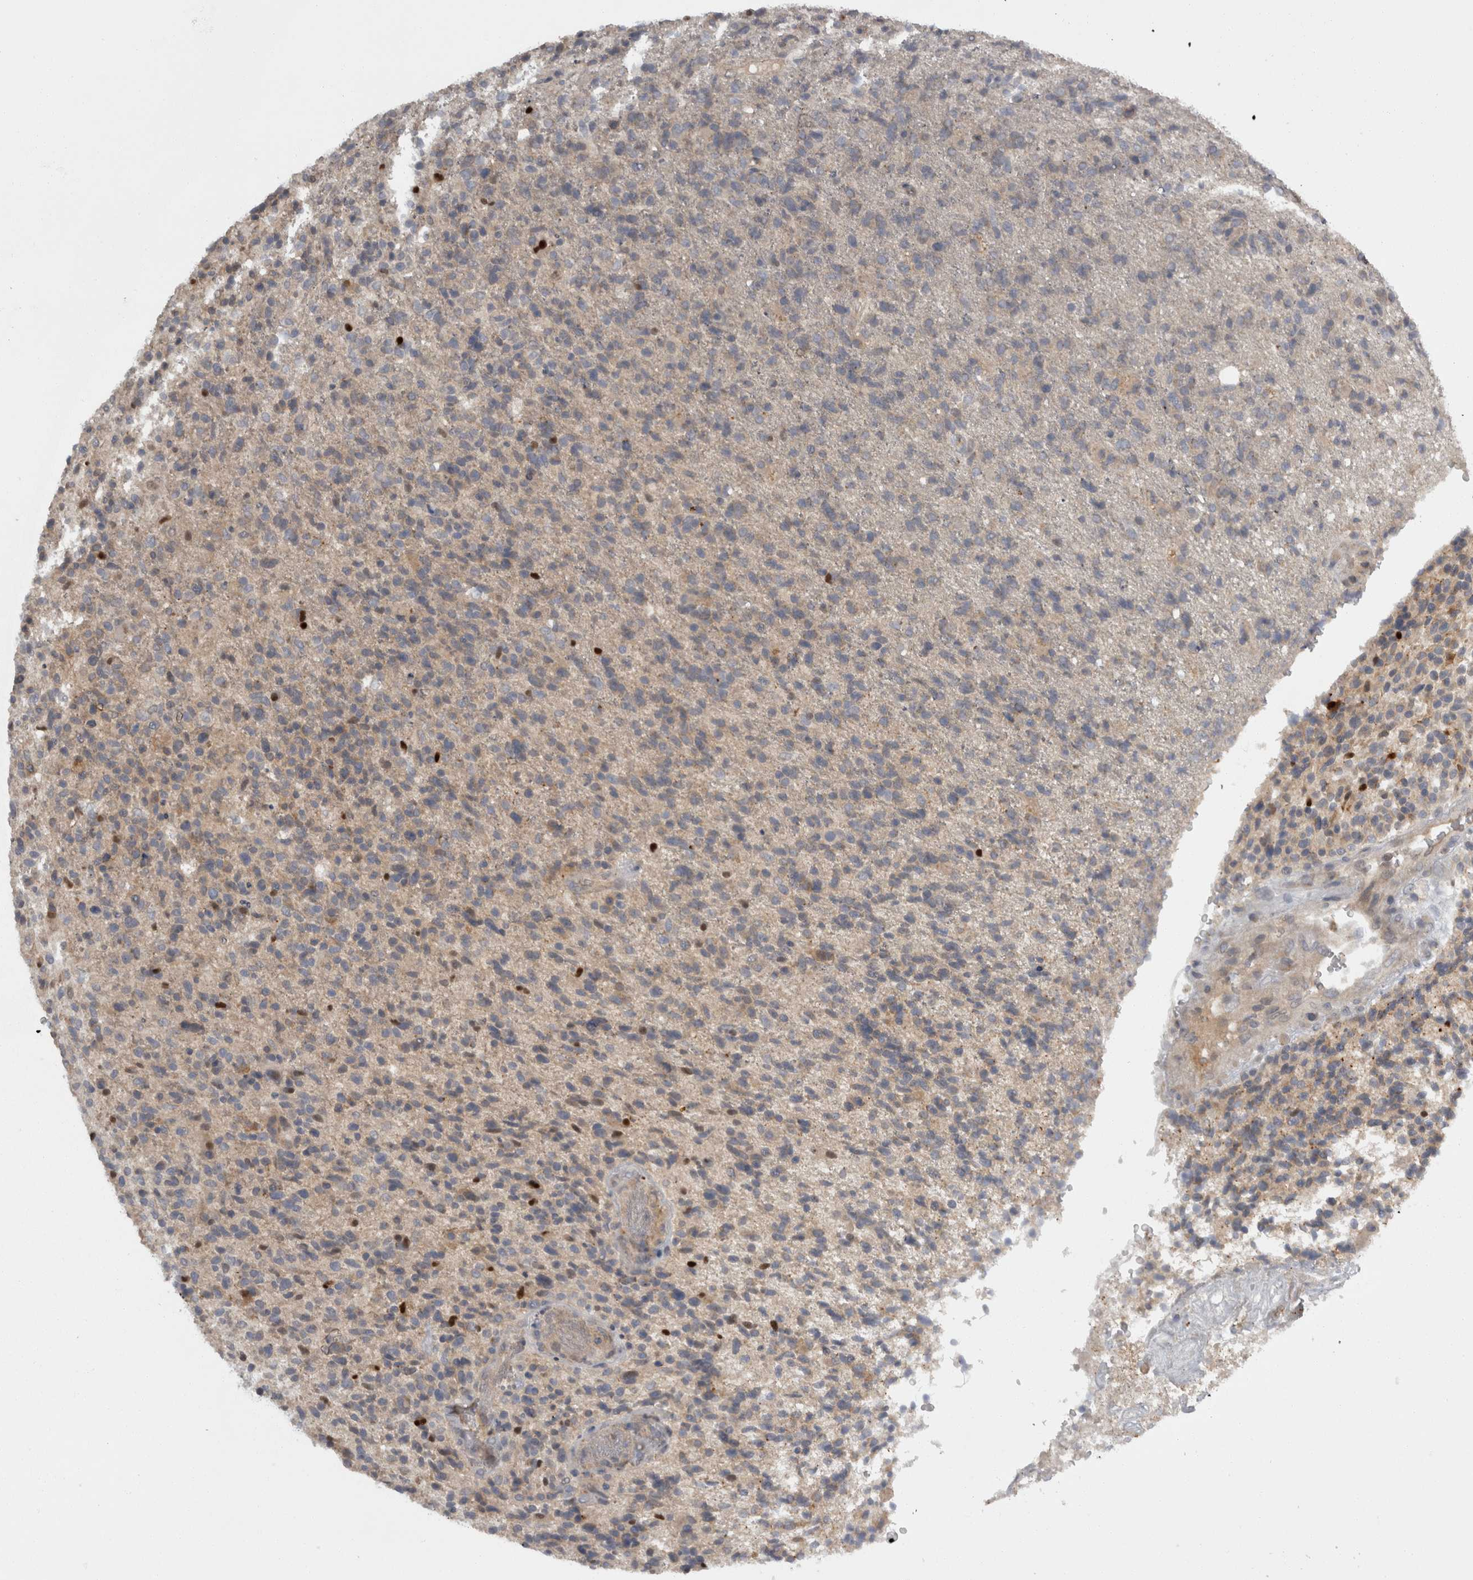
{"staining": {"intensity": "weak", "quantity": "25%-75%", "location": "cytoplasmic/membranous"}, "tissue": "glioma", "cell_type": "Tumor cells", "image_type": "cancer", "snomed": [{"axis": "morphology", "description": "Glioma, malignant, High grade"}, {"axis": "topography", "description": "Brain"}], "caption": "Brown immunohistochemical staining in human malignant glioma (high-grade) reveals weak cytoplasmic/membranous expression in approximately 25%-75% of tumor cells. (DAB = brown stain, brightfield microscopy at high magnification).", "gene": "SLCO5A1", "patient": {"sex": "male", "age": 72}}